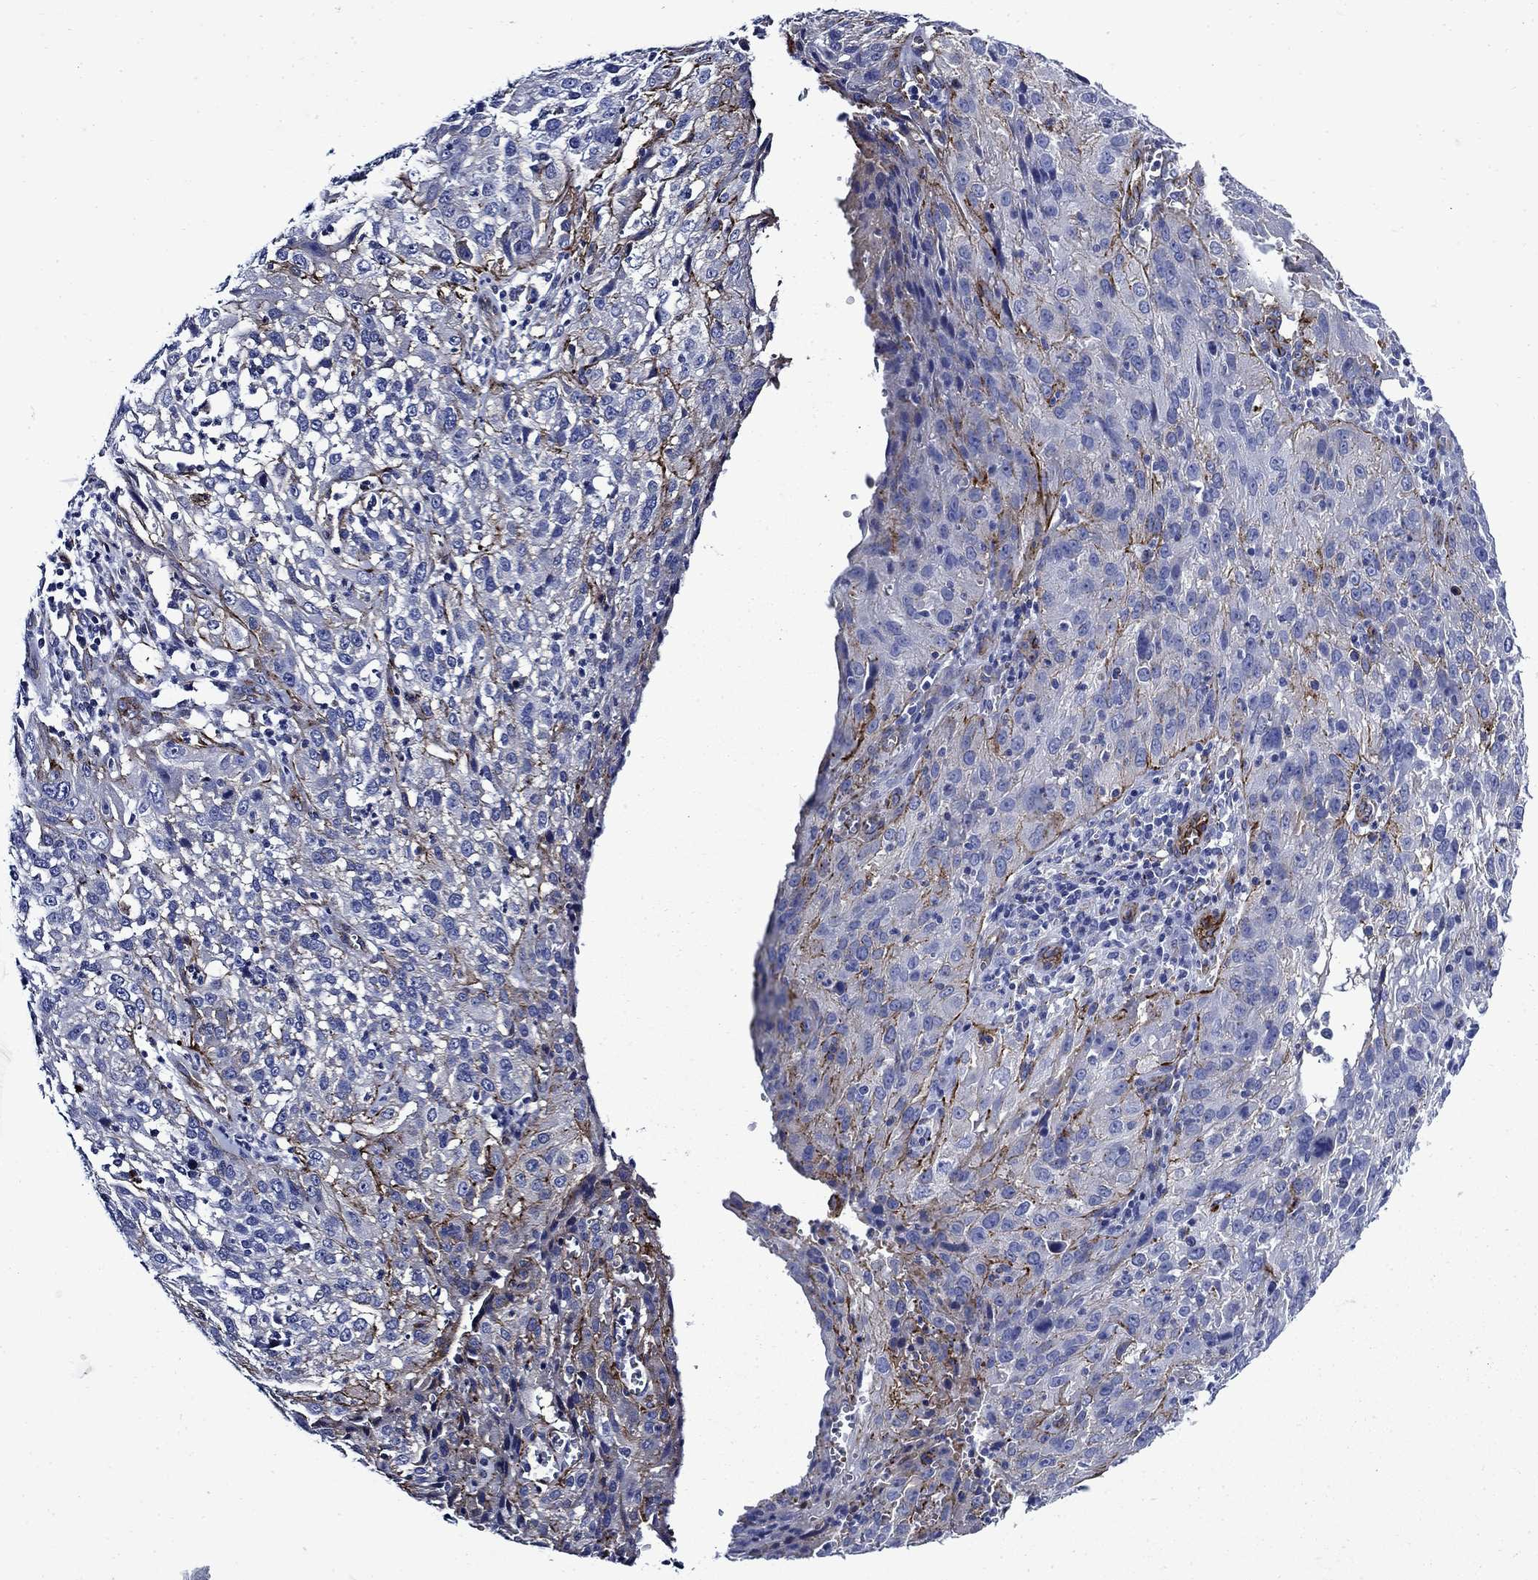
{"staining": {"intensity": "negative", "quantity": "none", "location": "none"}, "tissue": "cervical cancer", "cell_type": "Tumor cells", "image_type": "cancer", "snomed": [{"axis": "morphology", "description": "Squamous cell carcinoma, NOS"}, {"axis": "topography", "description": "Cervix"}], "caption": "DAB (3,3'-diaminobenzidine) immunohistochemical staining of cervical squamous cell carcinoma displays no significant staining in tumor cells.", "gene": "VTN", "patient": {"sex": "female", "age": 32}}